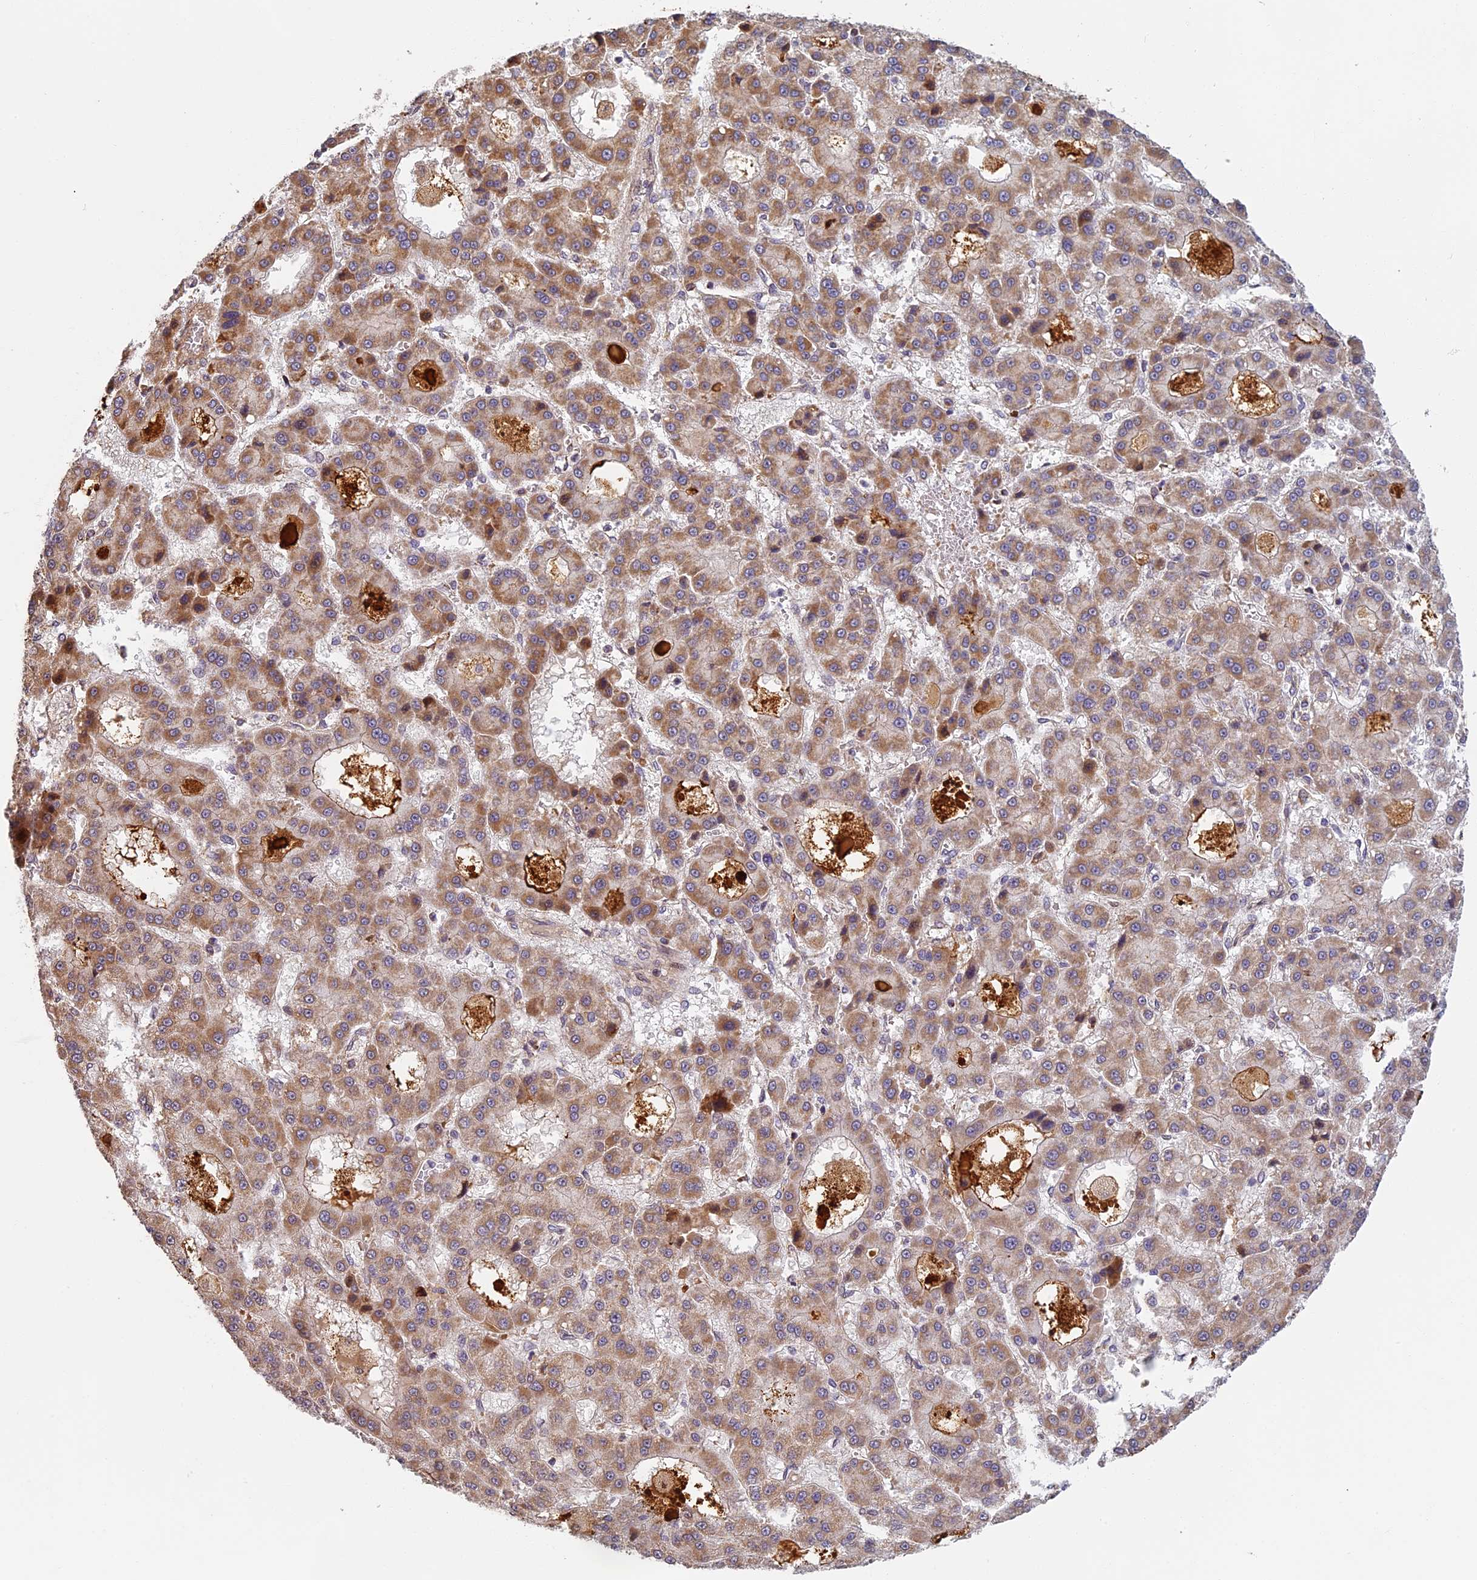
{"staining": {"intensity": "moderate", "quantity": ">75%", "location": "cytoplasmic/membranous"}, "tissue": "liver cancer", "cell_type": "Tumor cells", "image_type": "cancer", "snomed": [{"axis": "morphology", "description": "Carcinoma, Hepatocellular, NOS"}, {"axis": "topography", "description": "Liver"}], "caption": "Immunohistochemical staining of human liver cancer (hepatocellular carcinoma) exhibits medium levels of moderate cytoplasmic/membranous protein expression in about >75% of tumor cells. The staining is performed using DAB brown chromogen to label protein expression. The nuclei are counter-stained blue using hematoxylin.", "gene": "EDAR", "patient": {"sex": "male", "age": 70}}